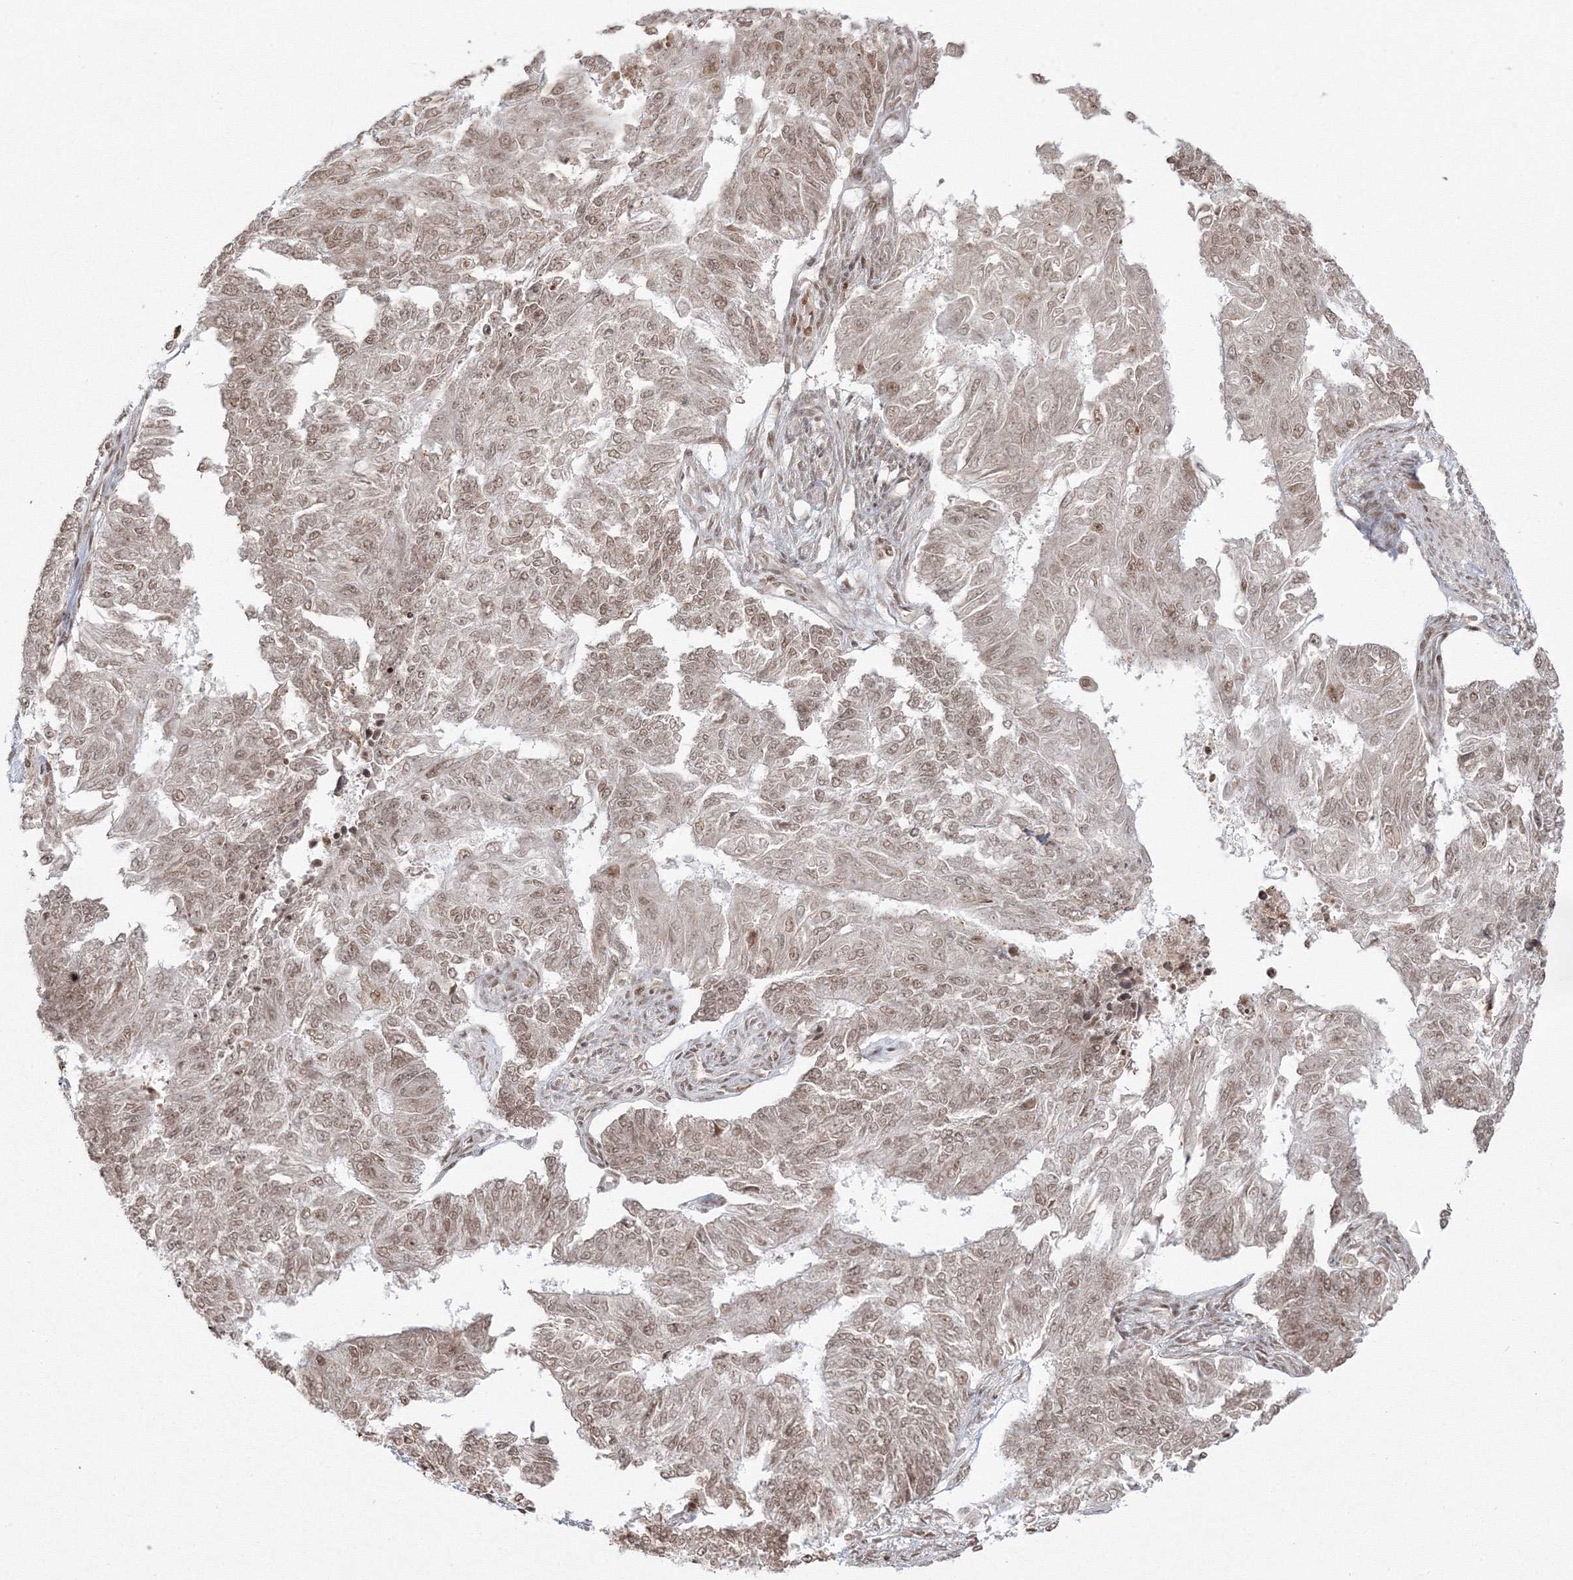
{"staining": {"intensity": "weak", "quantity": ">75%", "location": "nuclear"}, "tissue": "endometrial cancer", "cell_type": "Tumor cells", "image_type": "cancer", "snomed": [{"axis": "morphology", "description": "Adenocarcinoma, NOS"}, {"axis": "topography", "description": "Endometrium"}], "caption": "Immunohistochemistry photomicrograph of neoplastic tissue: human endometrial cancer (adenocarcinoma) stained using immunohistochemistry (IHC) demonstrates low levels of weak protein expression localized specifically in the nuclear of tumor cells, appearing as a nuclear brown color.", "gene": "KIF20A", "patient": {"sex": "female", "age": 32}}